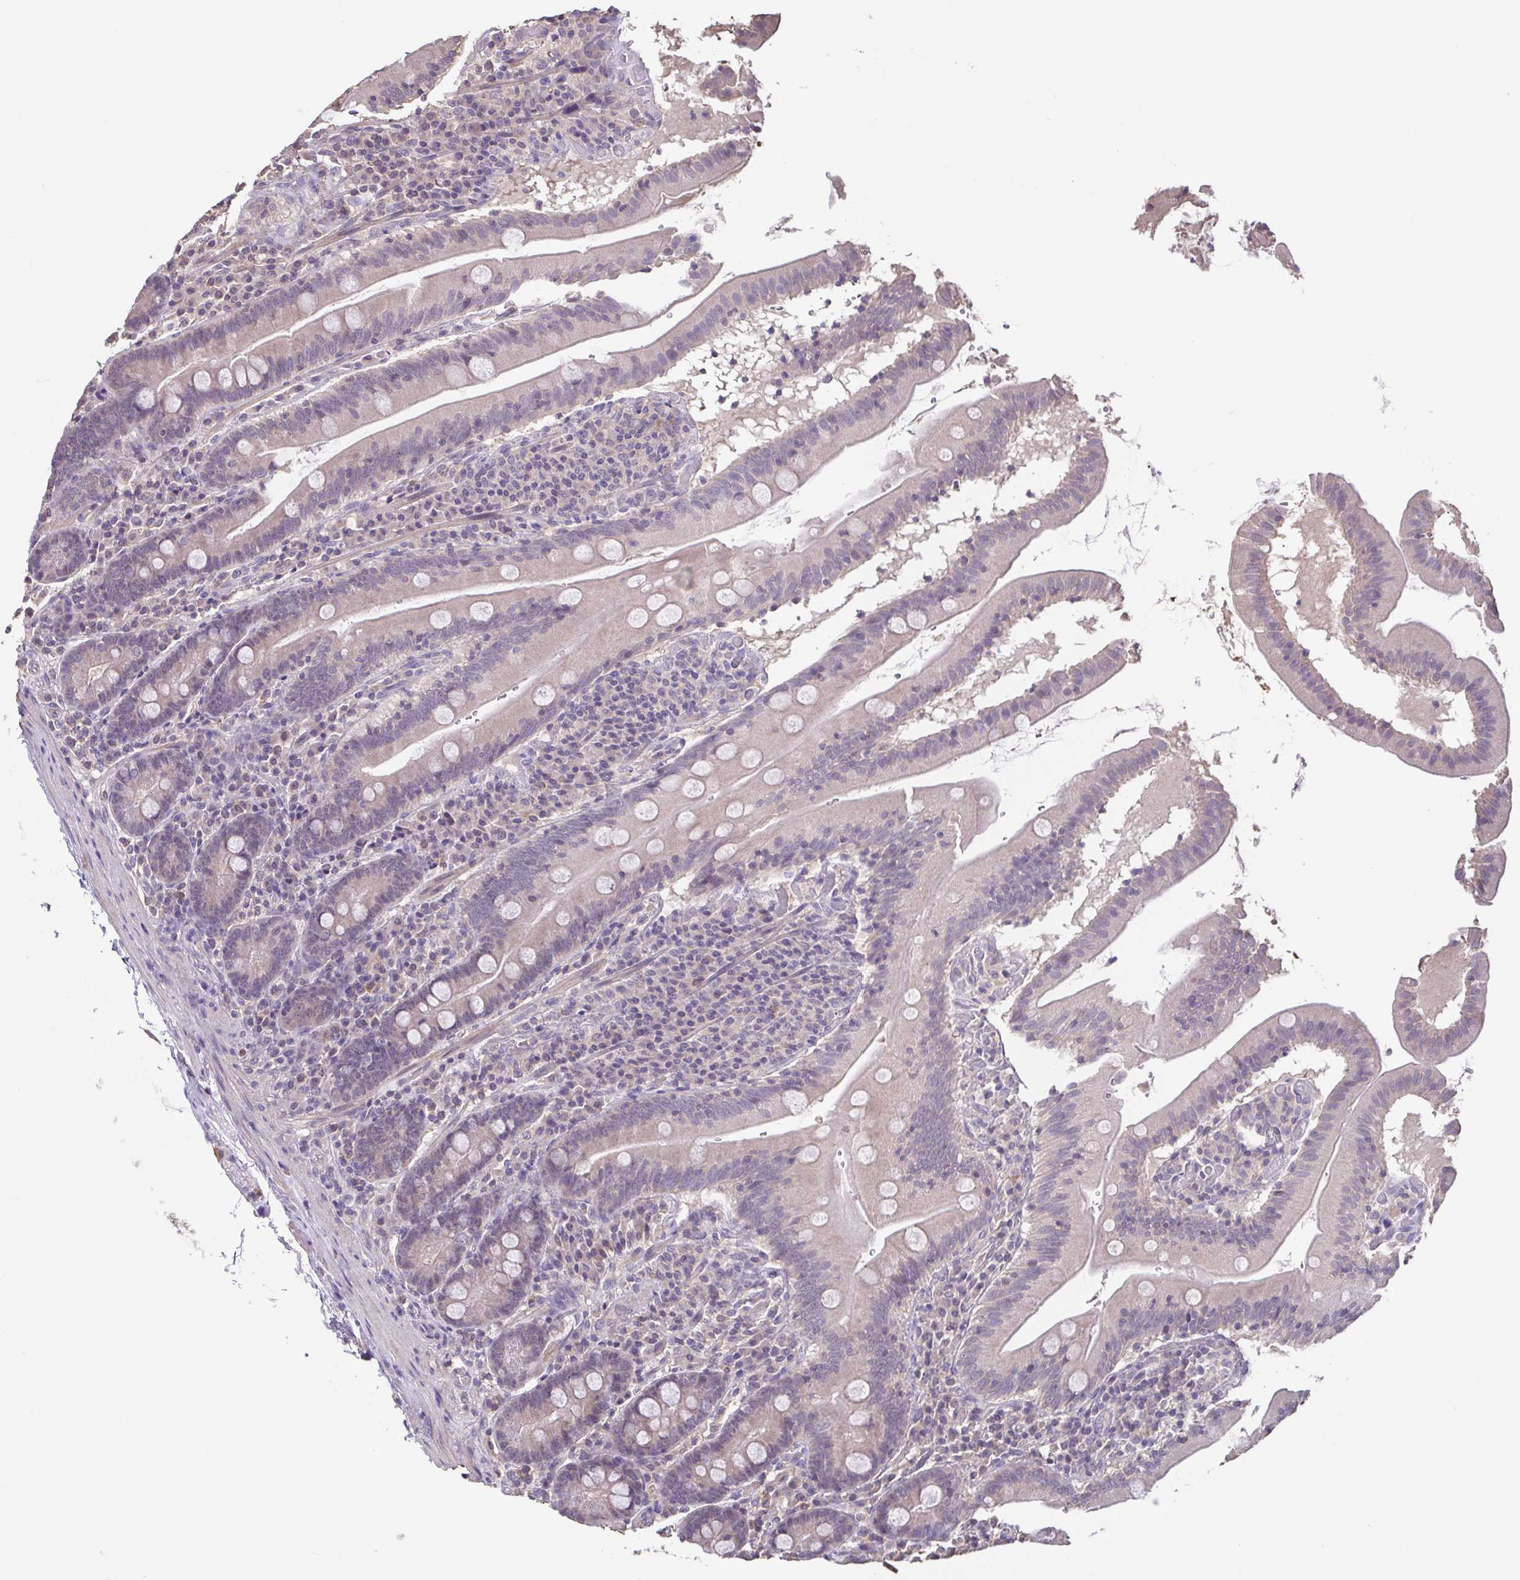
{"staining": {"intensity": "weak", "quantity": "<25%", "location": "cytoplasmic/membranous"}, "tissue": "small intestine", "cell_type": "Glandular cells", "image_type": "normal", "snomed": [{"axis": "morphology", "description": "Normal tissue, NOS"}, {"axis": "topography", "description": "Small intestine"}], "caption": "This is a micrograph of IHC staining of normal small intestine, which shows no expression in glandular cells.", "gene": "ACTRT2", "patient": {"sex": "male", "age": 37}}